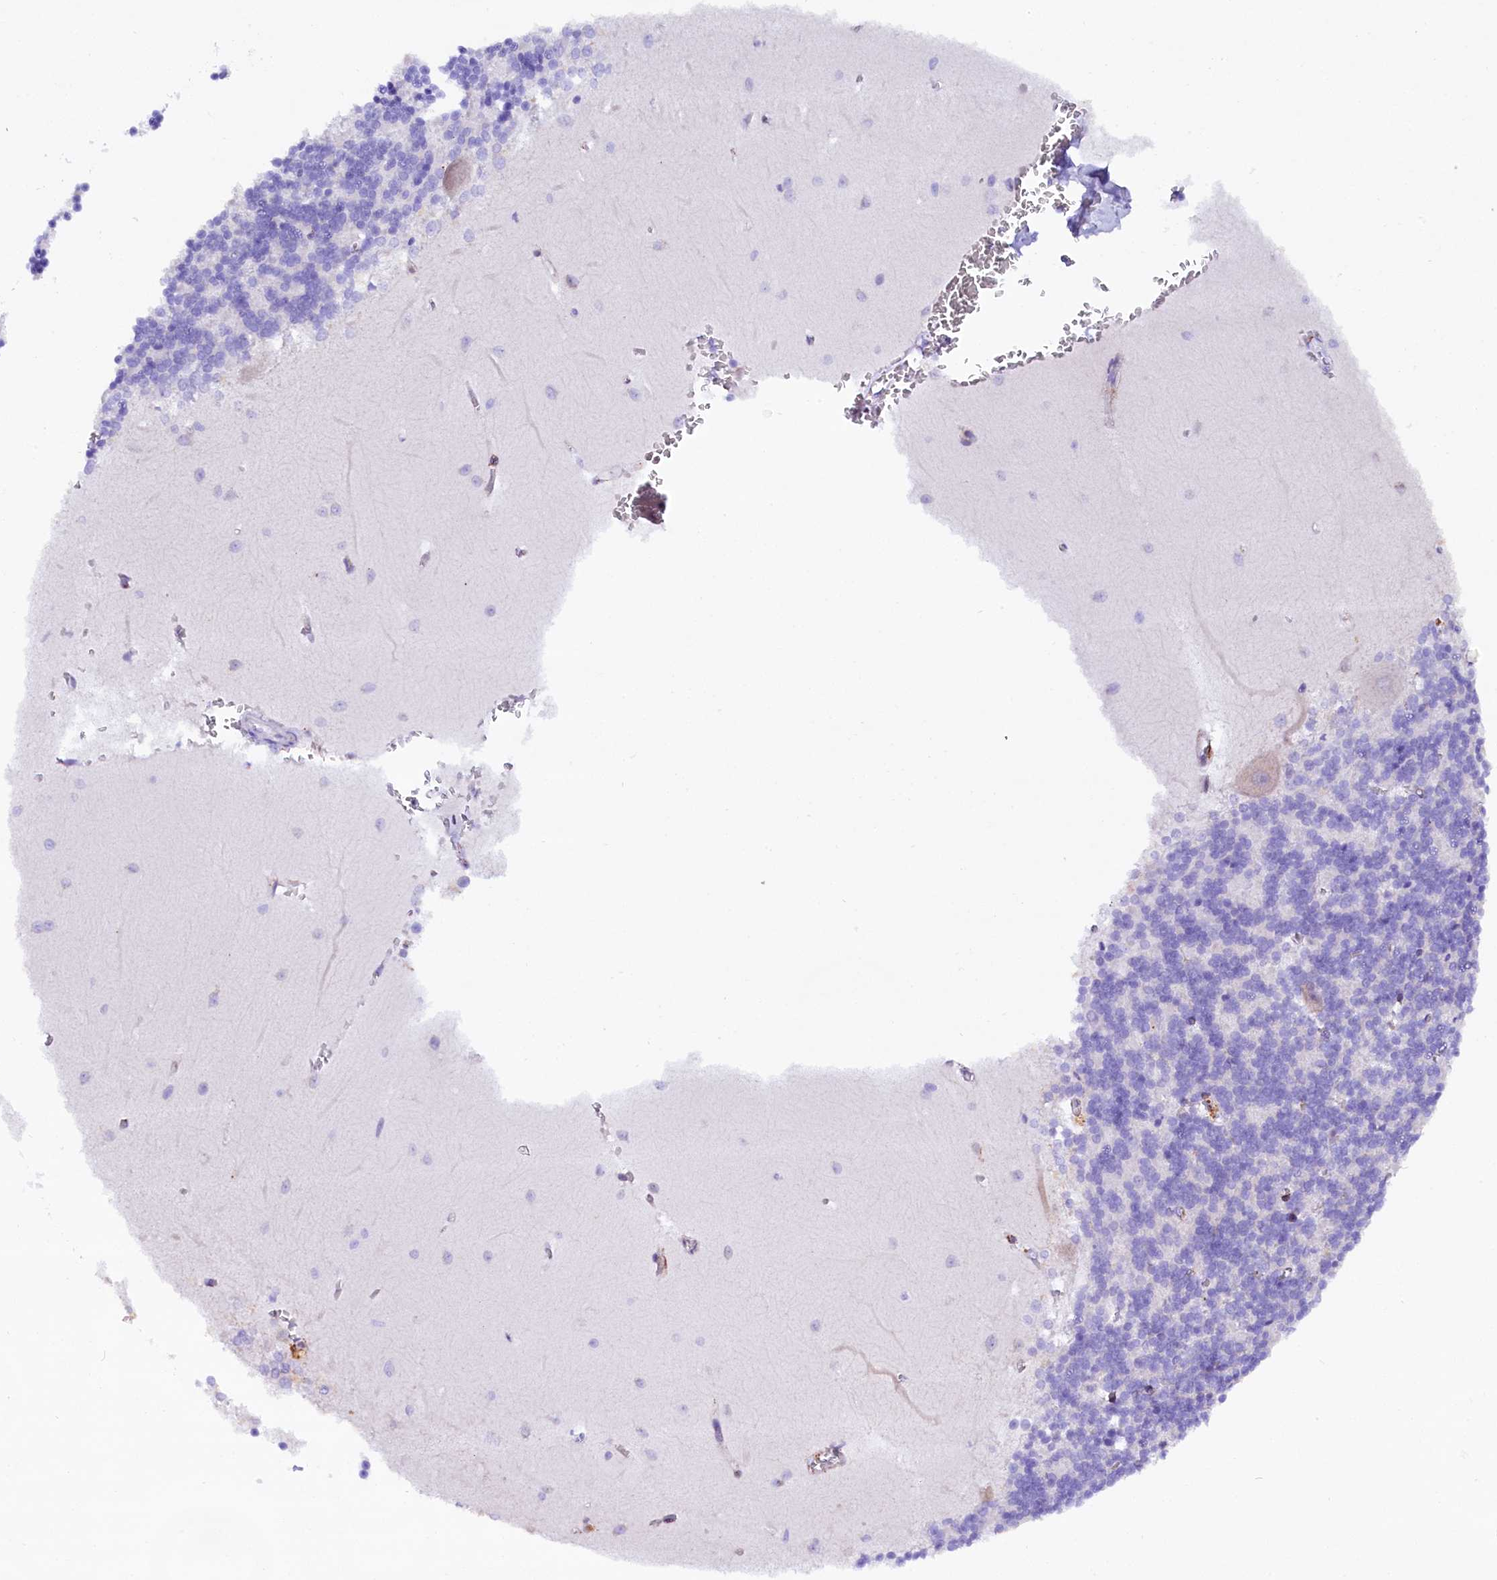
{"staining": {"intensity": "negative", "quantity": "none", "location": "none"}, "tissue": "cerebellum", "cell_type": "Cells in granular layer", "image_type": "normal", "snomed": [{"axis": "morphology", "description": "Normal tissue, NOS"}, {"axis": "topography", "description": "Cerebellum"}], "caption": "The photomicrograph exhibits no significant positivity in cells in granular layer of cerebellum.", "gene": "CMTR2", "patient": {"sex": "male", "age": 37}}